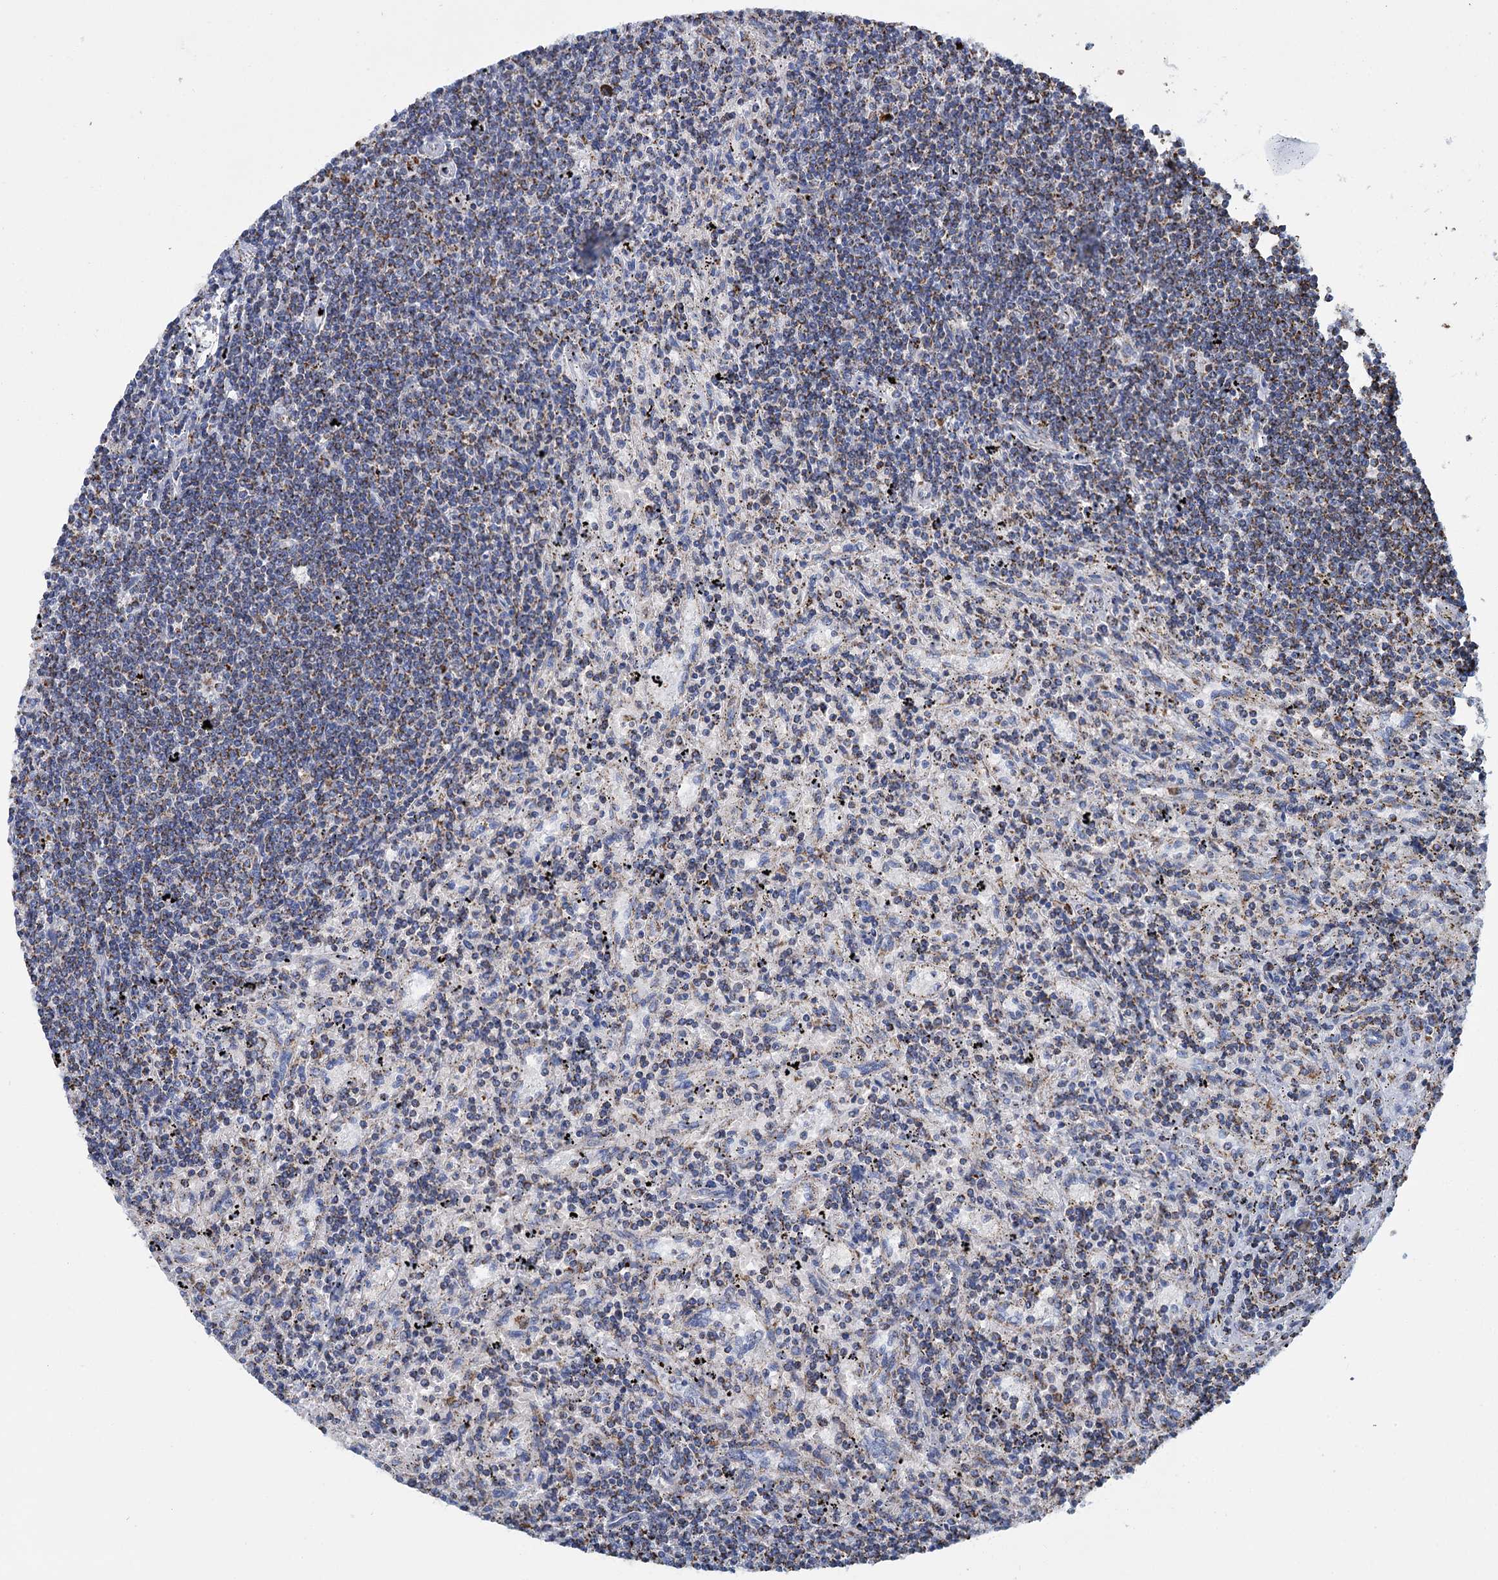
{"staining": {"intensity": "moderate", "quantity": "<25%", "location": "cytoplasmic/membranous"}, "tissue": "lymphoma", "cell_type": "Tumor cells", "image_type": "cancer", "snomed": [{"axis": "morphology", "description": "Malignant lymphoma, non-Hodgkin's type, Low grade"}, {"axis": "topography", "description": "Spleen"}], "caption": "Immunohistochemical staining of human malignant lymphoma, non-Hodgkin's type (low-grade) displays low levels of moderate cytoplasmic/membranous staining in approximately <25% of tumor cells.", "gene": "CCP110", "patient": {"sex": "male", "age": 76}}